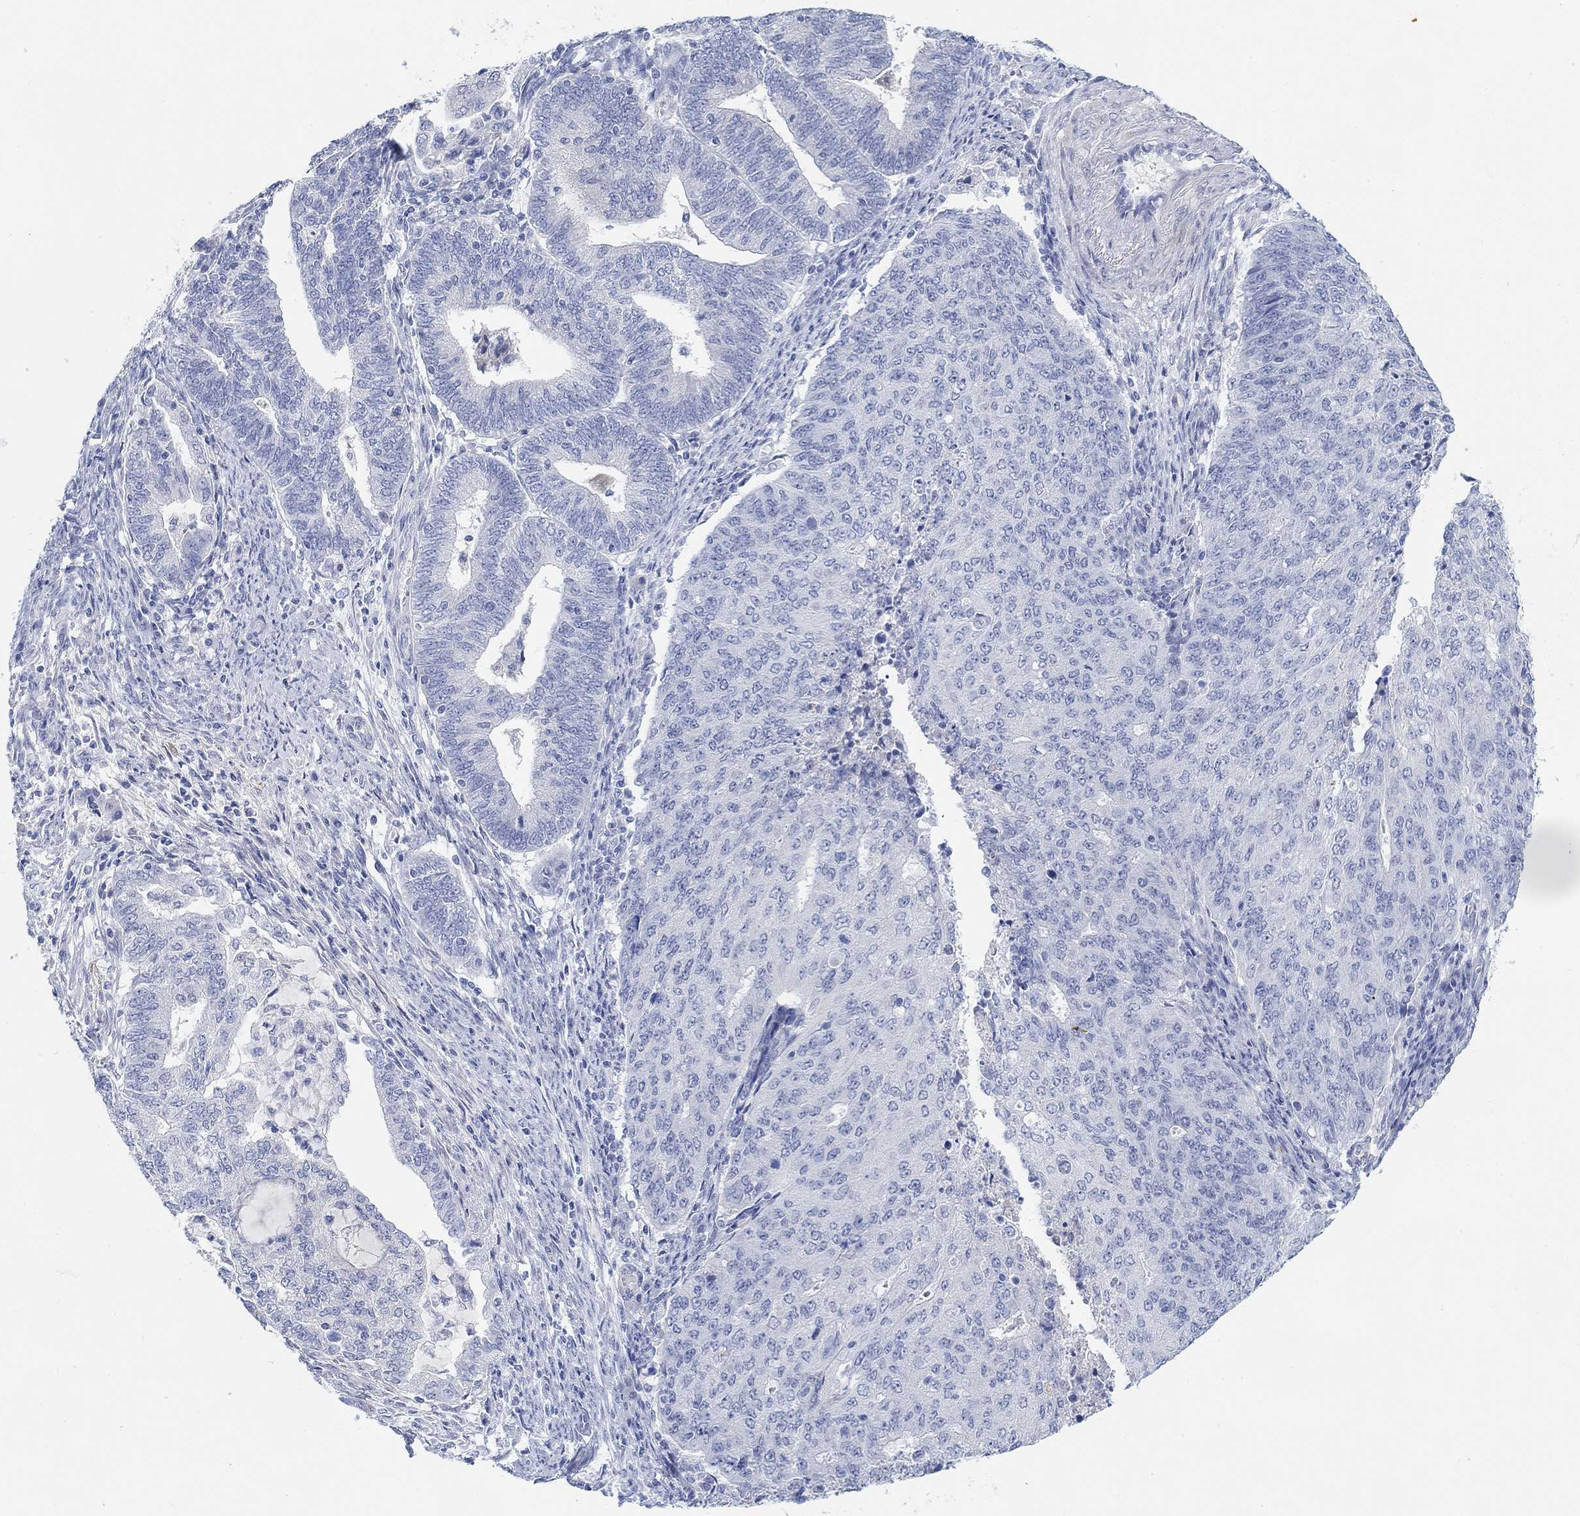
{"staining": {"intensity": "negative", "quantity": "none", "location": "none"}, "tissue": "endometrial cancer", "cell_type": "Tumor cells", "image_type": "cancer", "snomed": [{"axis": "morphology", "description": "Adenocarcinoma, NOS"}, {"axis": "topography", "description": "Endometrium"}], "caption": "This image is of endometrial adenocarcinoma stained with immunohistochemistry to label a protein in brown with the nuclei are counter-stained blue. There is no staining in tumor cells. The staining is performed using DAB brown chromogen with nuclei counter-stained in using hematoxylin.", "gene": "VAT1L", "patient": {"sex": "female", "age": 82}}